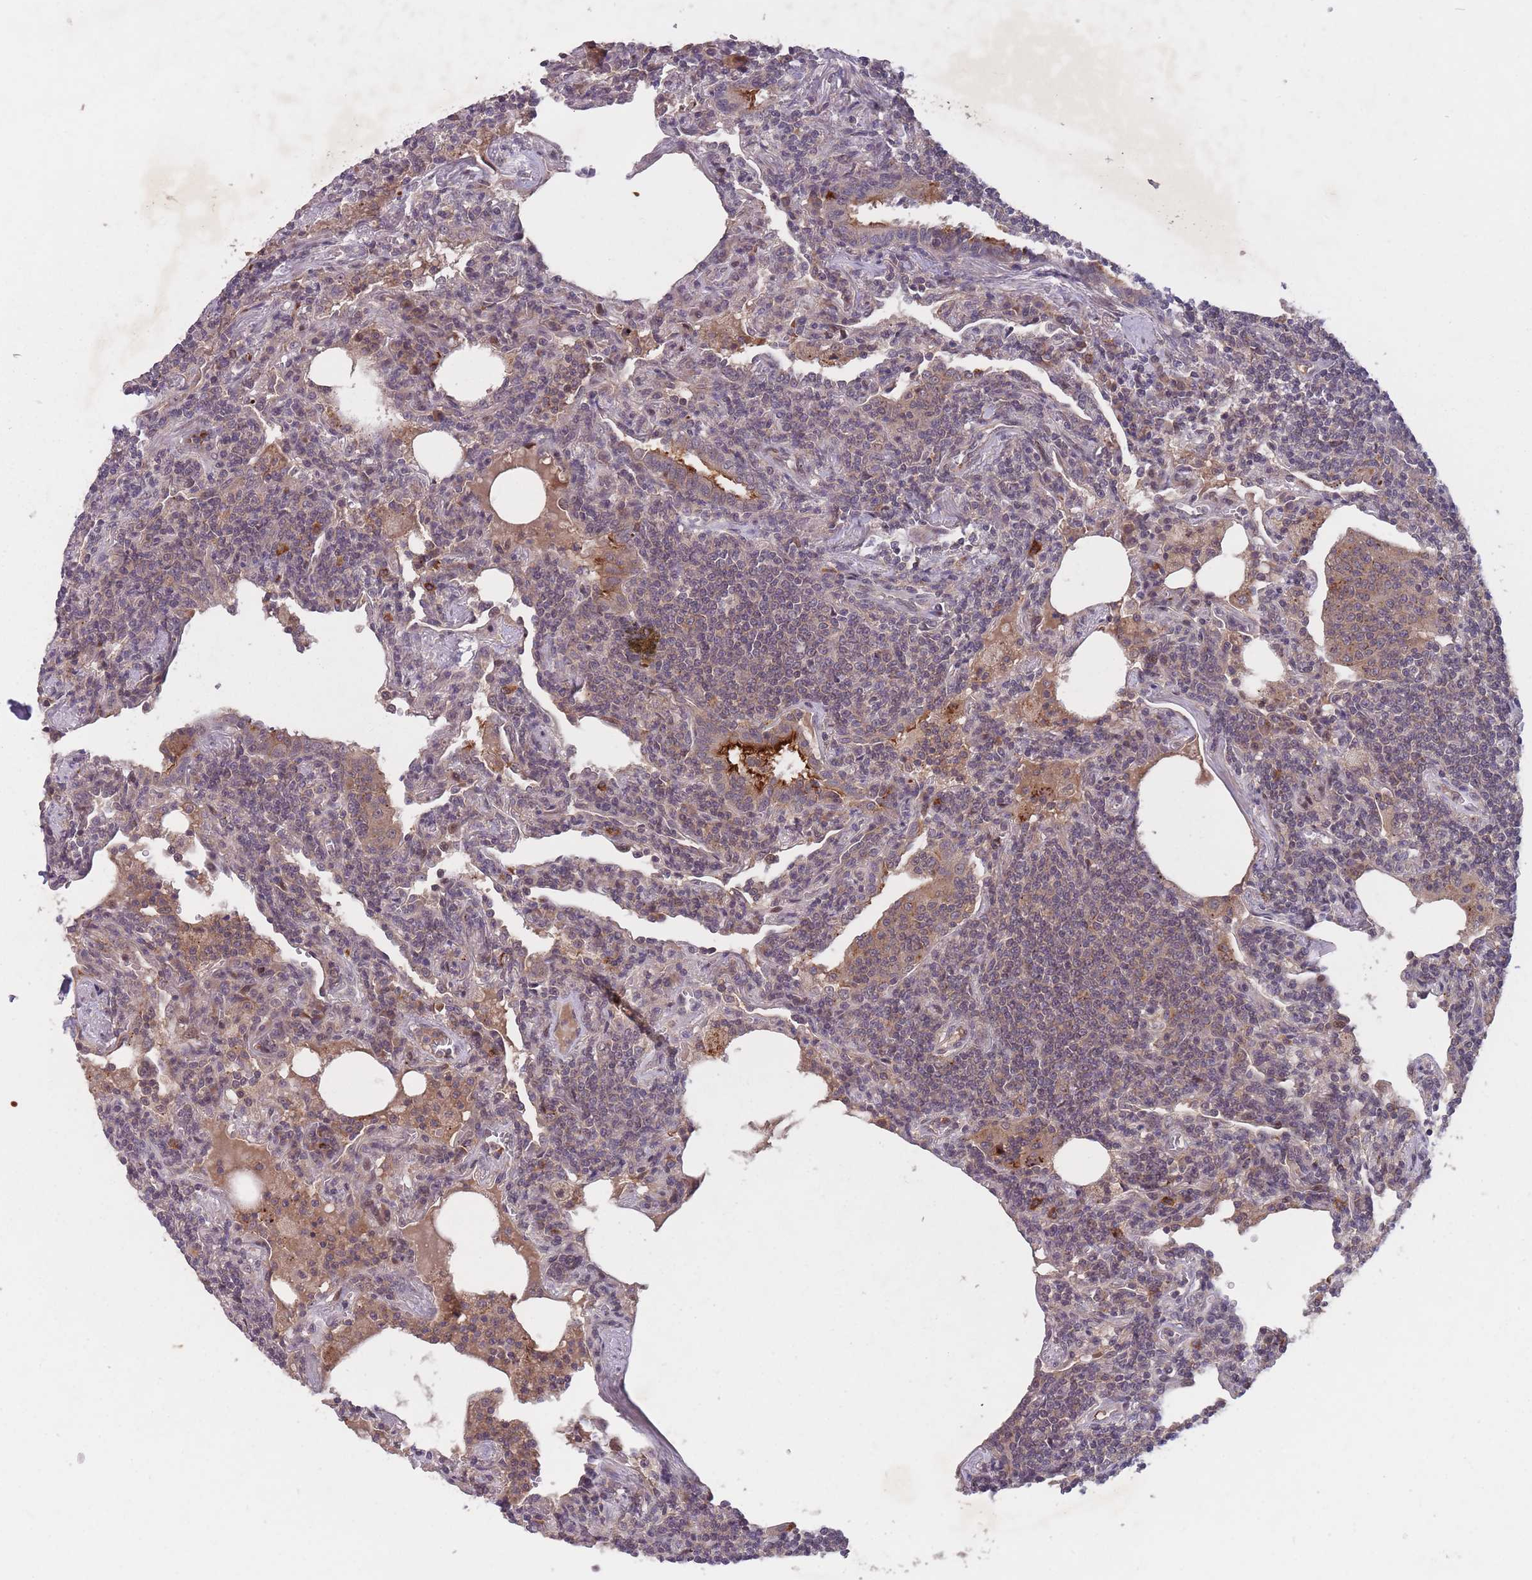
{"staining": {"intensity": "weak", "quantity": "<25%", "location": "cytoplasmic/membranous"}, "tissue": "lymphoma", "cell_type": "Tumor cells", "image_type": "cancer", "snomed": [{"axis": "morphology", "description": "Malignant lymphoma, non-Hodgkin's type, Low grade"}, {"axis": "topography", "description": "Lung"}], "caption": "Immunohistochemistry (IHC) histopathology image of neoplastic tissue: human malignant lymphoma, non-Hodgkin's type (low-grade) stained with DAB (3,3'-diaminobenzidine) displays no significant protein positivity in tumor cells. (DAB immunohistochemistry, high magnification).", "gene": "SECTM1", "patient": {"sex": "female", "age": 71}}